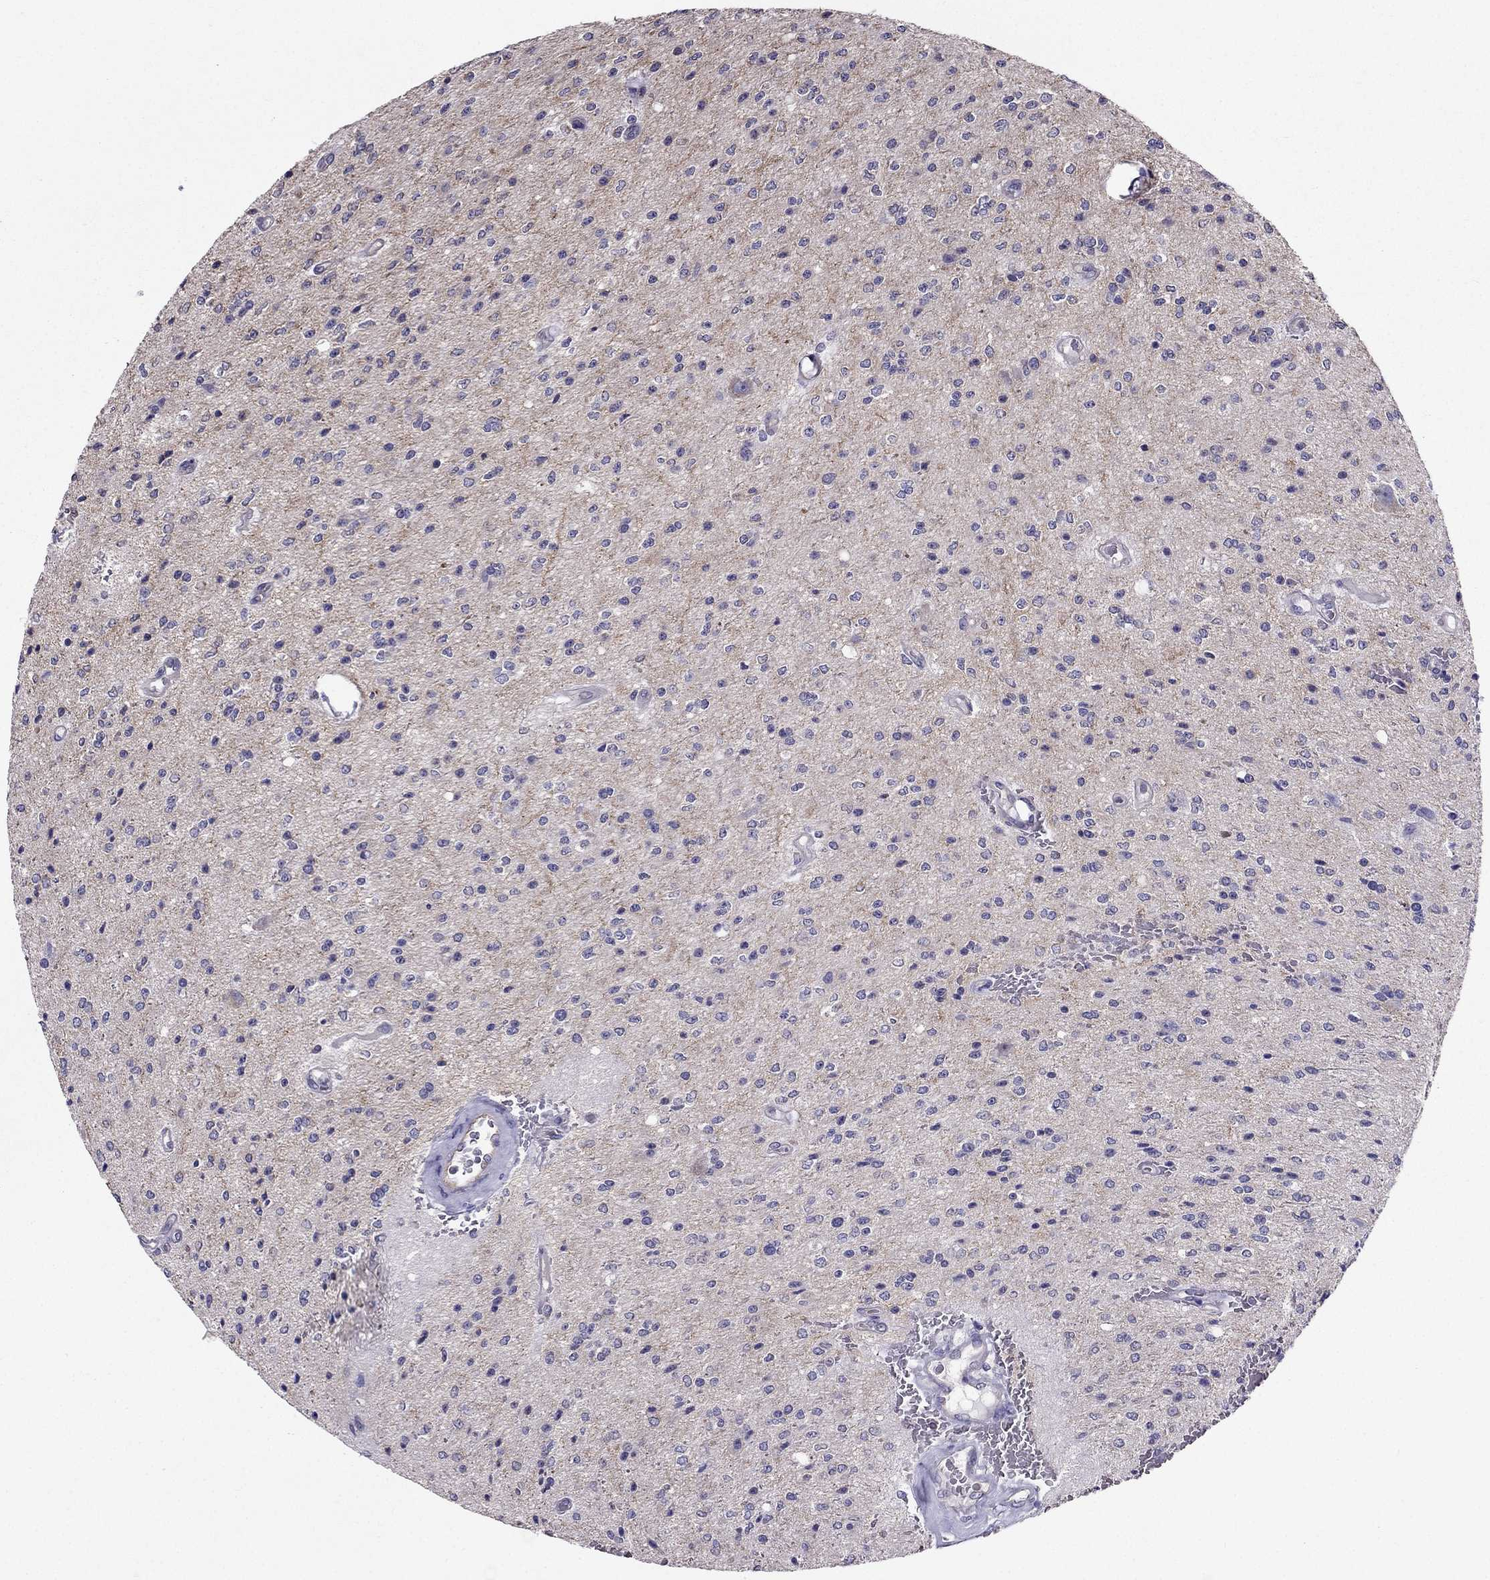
{"staining": {"intensity": "negative", "quantity": "none", "location": "none"}, "tissue": "glioma", "cell_type": "Tumor cells", "image_type": "cancer", "snomed": [{"axis": "morphology", "description": "Glioma, malignant, Low grade"}, {"axis": "topography", "description": "Brain"}], "caption": "IHC histopathology image of neoplastic tissue: human glioma stained with DAB (3,3'-diaminobenzidine) demonstrates no significant protein positivity in tumor cells. Nuclei are stained in blue.", "gene": "AAK1", "patient": {"sex": "male", "age": 67}}